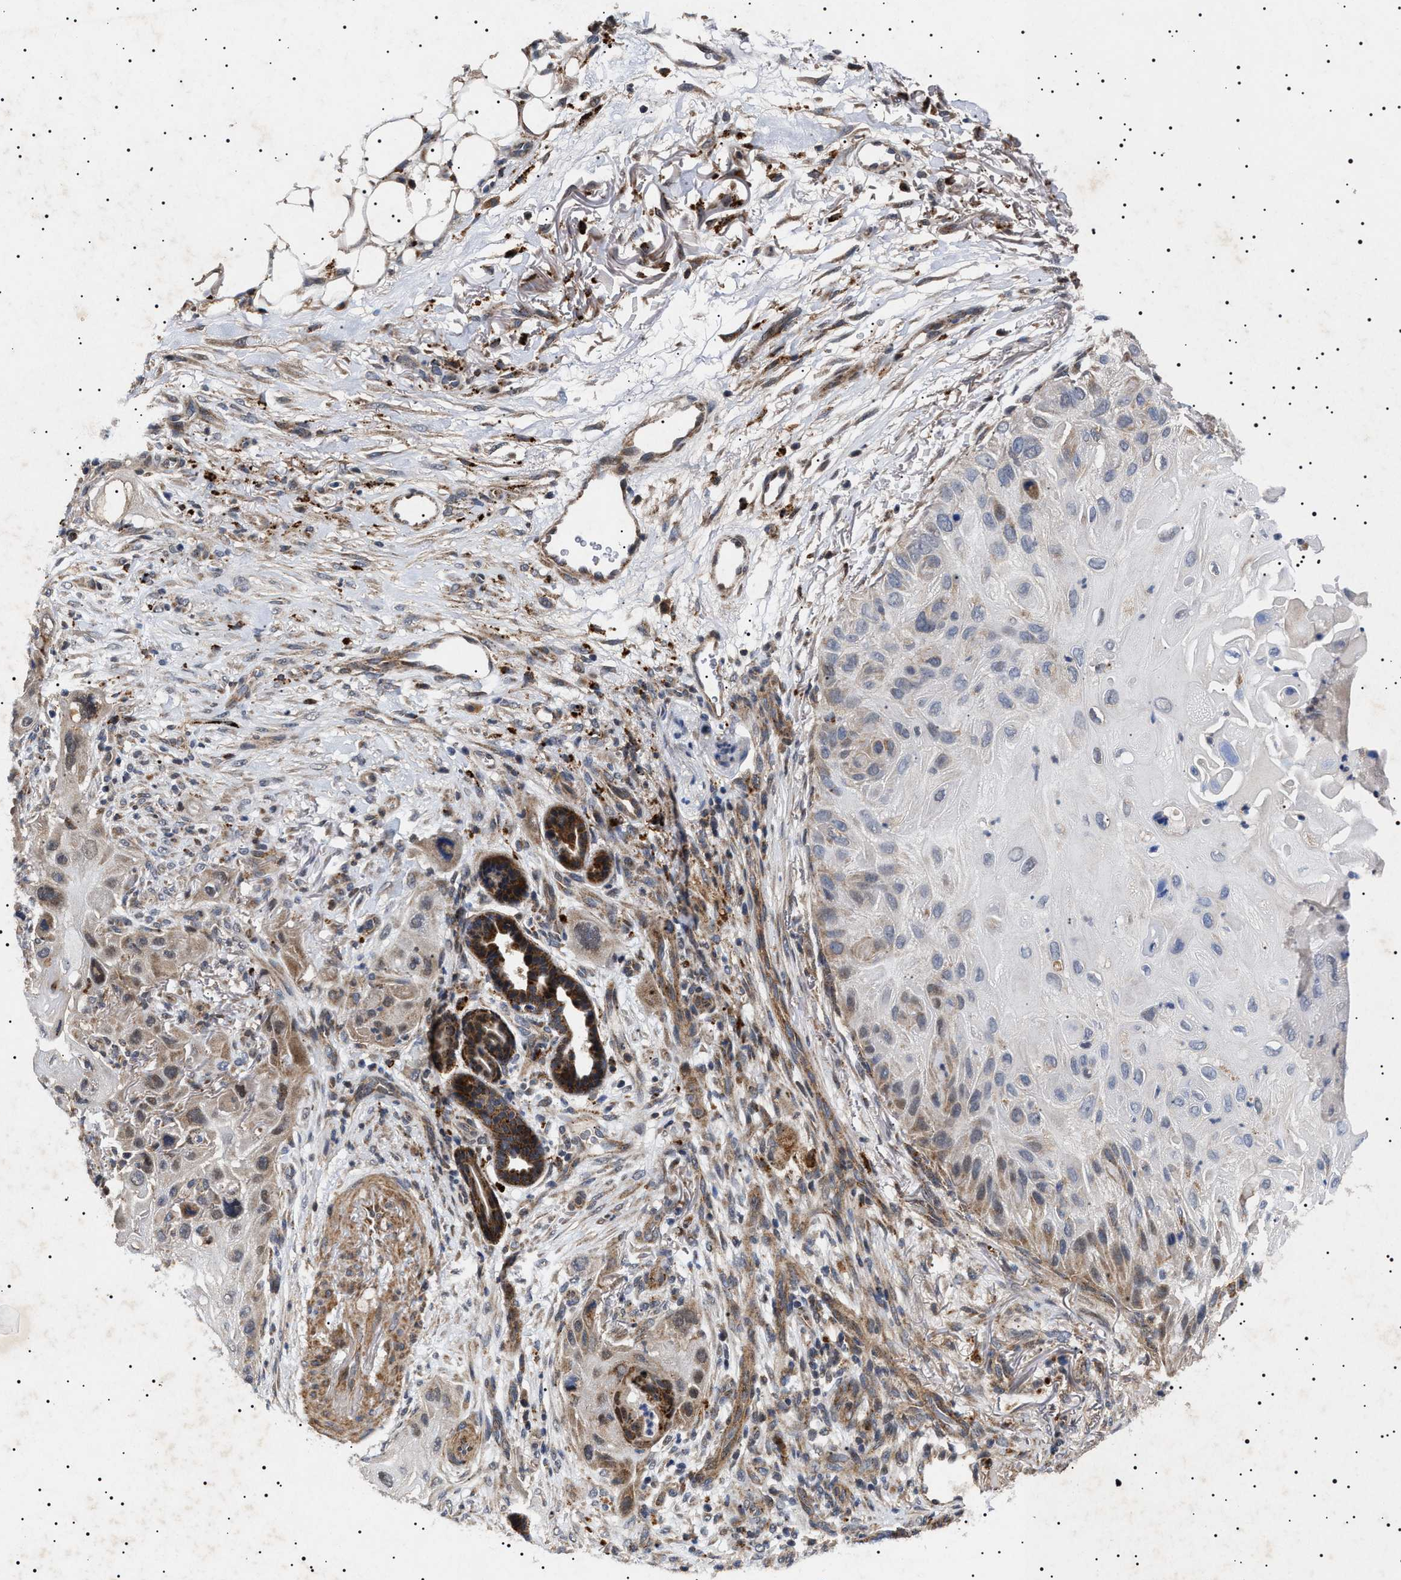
{"staining": {"intensity": "weak", "quantity": "<25%", "location": "cytoplasmic/membranous"}, "tissue": "skin cancer", "cell_type": "Tumor cells", "image_type": "cancer", "snomed": [{"axis": "morphology", "description": "Squamous cell carcinoma, NOS"}, {"axis": "topography", "description": "Skin"}], "caption": "Tumor cells show no significant protein staining in skin squamous cell carcinoma. (Brightfield microscopy of DAB (3,3'-diaminobenzidine) immunohistochemistry (IHC) at high magnification).", "gene": "RAB34", "patient": {"sex": "female", "age": 77}}